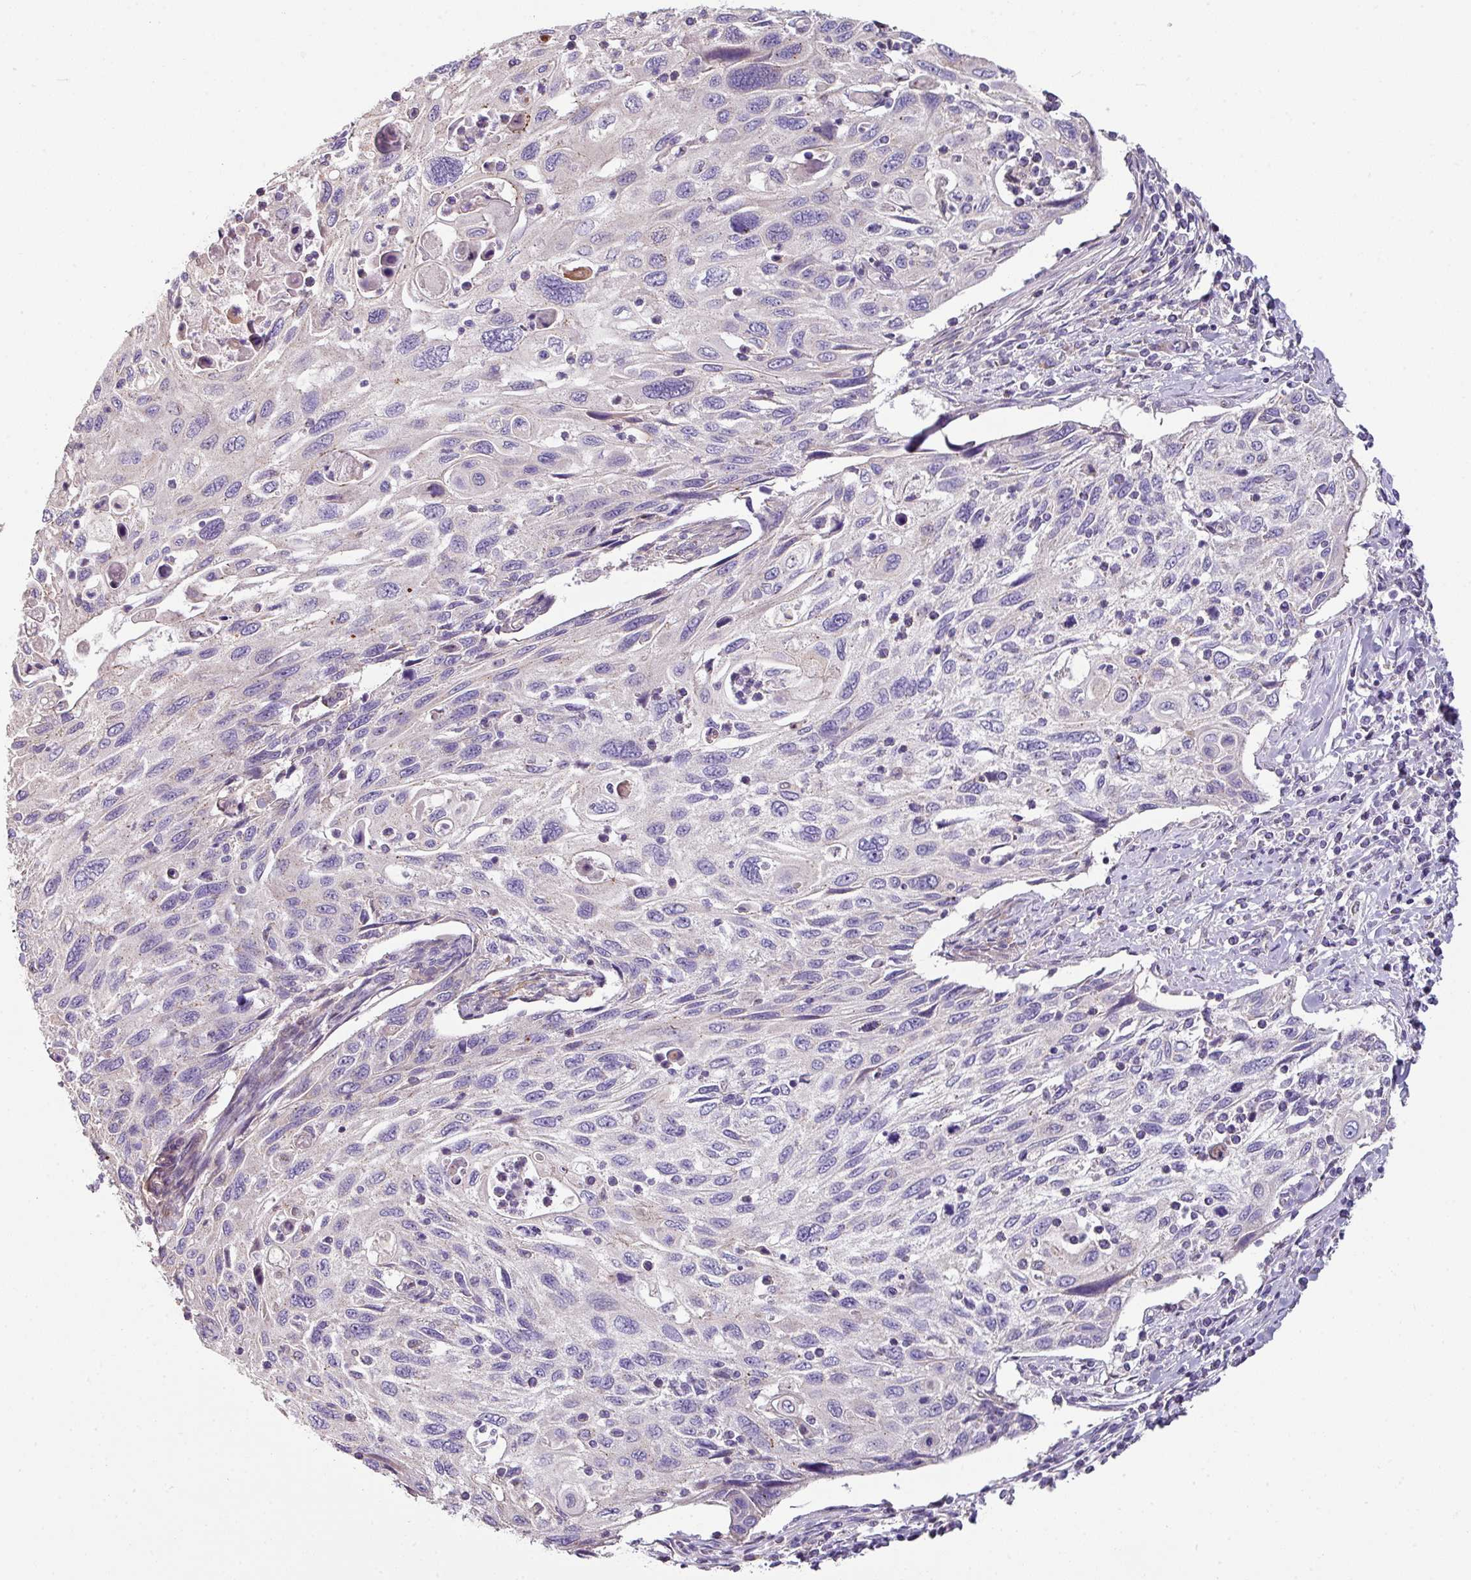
{"staining": {"intensity": "negative", "quantity": "none", "location": "none"}, "tissue": "cervical cancer", "cell_type": "Tumor cells", "image_type": "cancer", "snomed": [{"axis": "morphology", "description": "Squamous cell carcinoma, NOS"}, {"axis": "topography", "description": "Cervix"}], "caption": "This histopathology image is of squamous cell carcinoma (cervical) stained with IHC to label a protein in brown with the nuclei are counter-stained blue. There is no staining in tumor cells.", "gene": "LRRC9", "patient": {"sex": "female", "age": 70}}